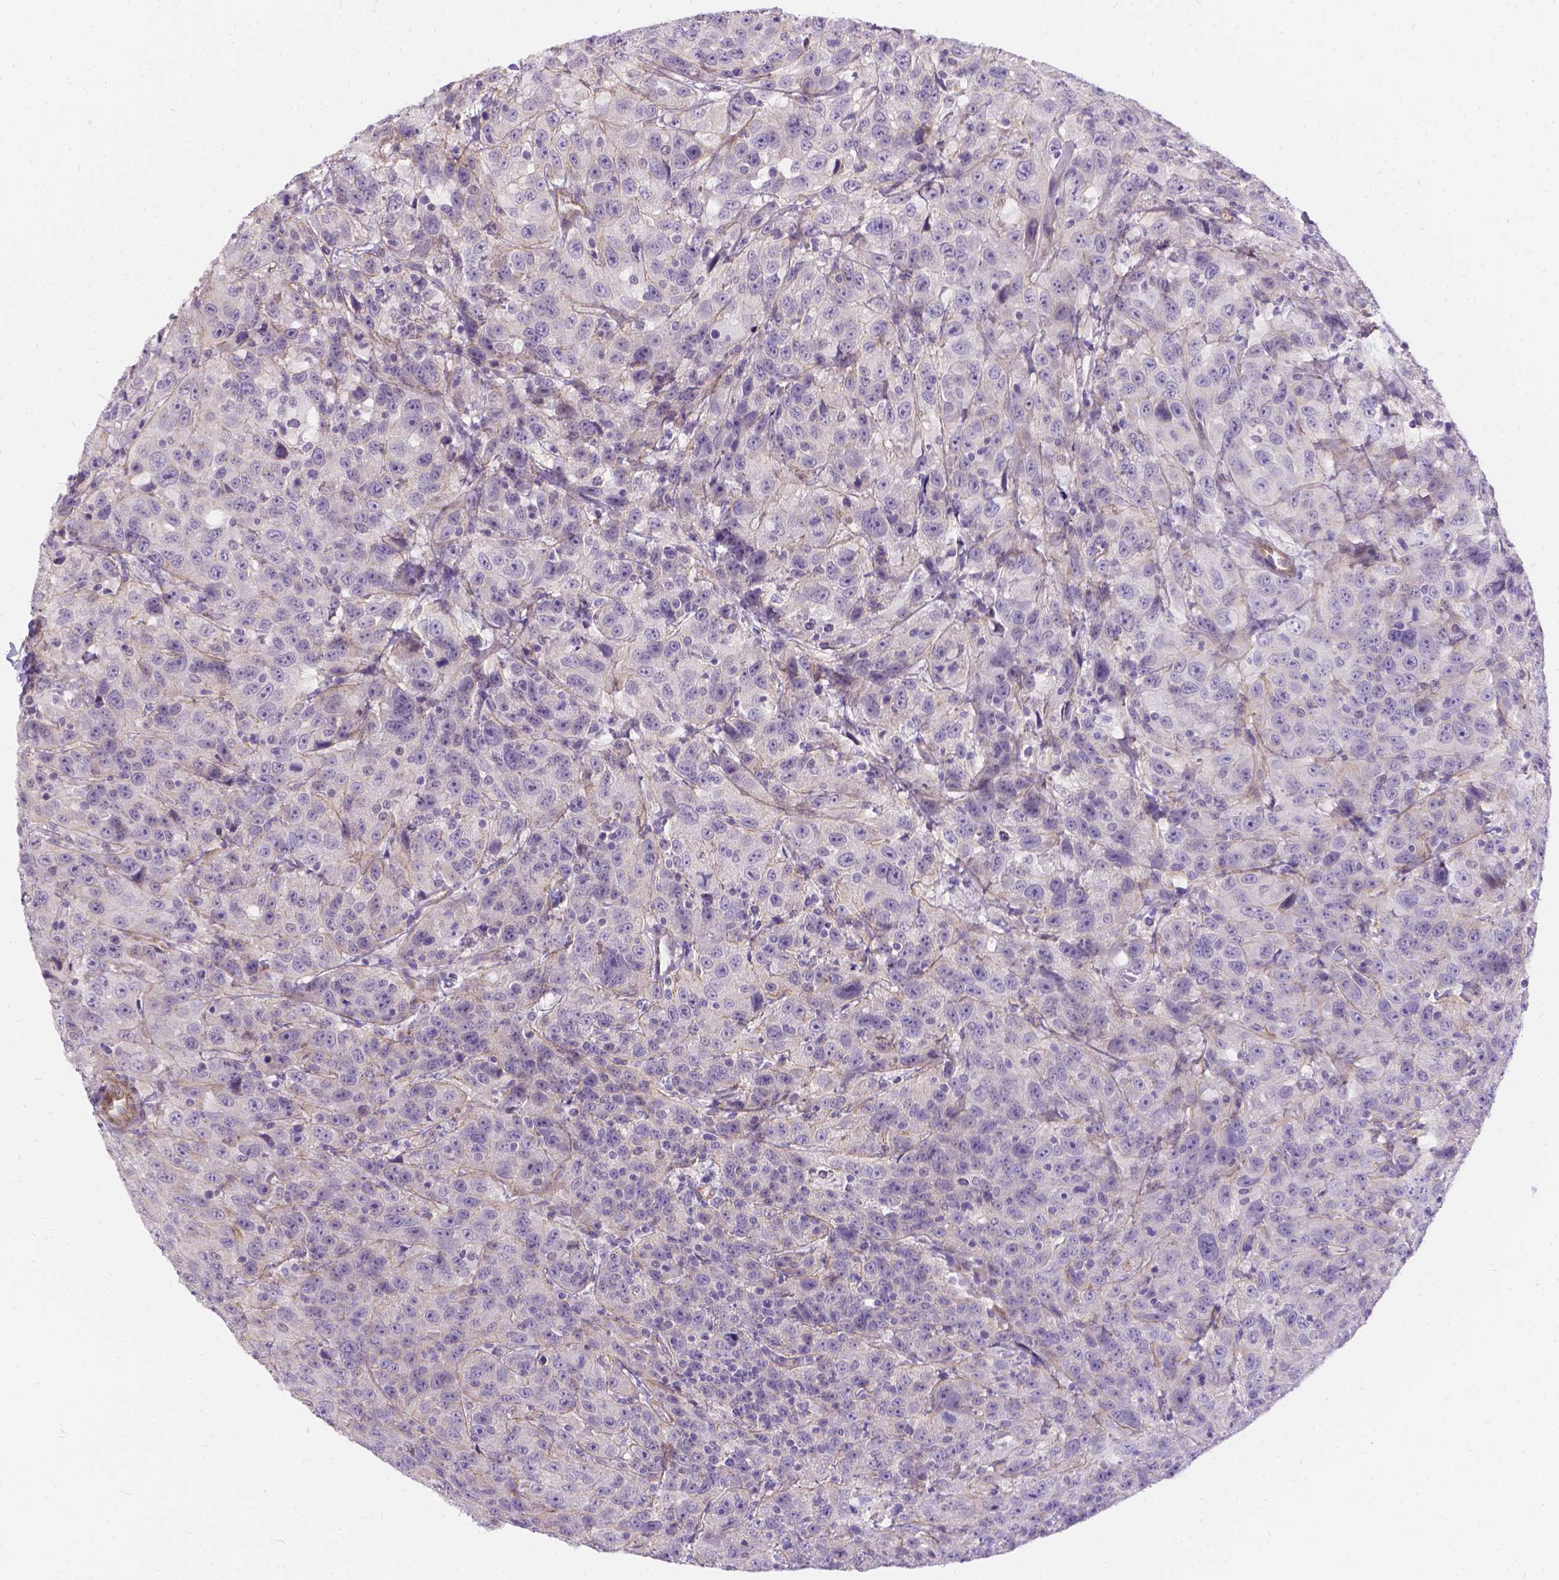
{"staining": {"intensity": "negative", "quantity": "none", "location": "none"}, "tissue": "urothelial cancer", "cell_type": "Tumor cells", "image_type": "cancer", "snomed": [{"axis": "morphology", "description": "Urothelial carcinoma, NOS"}, {"axis": "morphology", "description": "Urothelial carcinoma, High grade"}, {"axis": "topography", "description": "Urinary bladder"}], "caption": "Immunohistochemical staining of human transitional cell carcinoma shows no significant positivity in tumor cells.", "gene": "PALS1", "patient": {"sex": "female", "age": 73}}